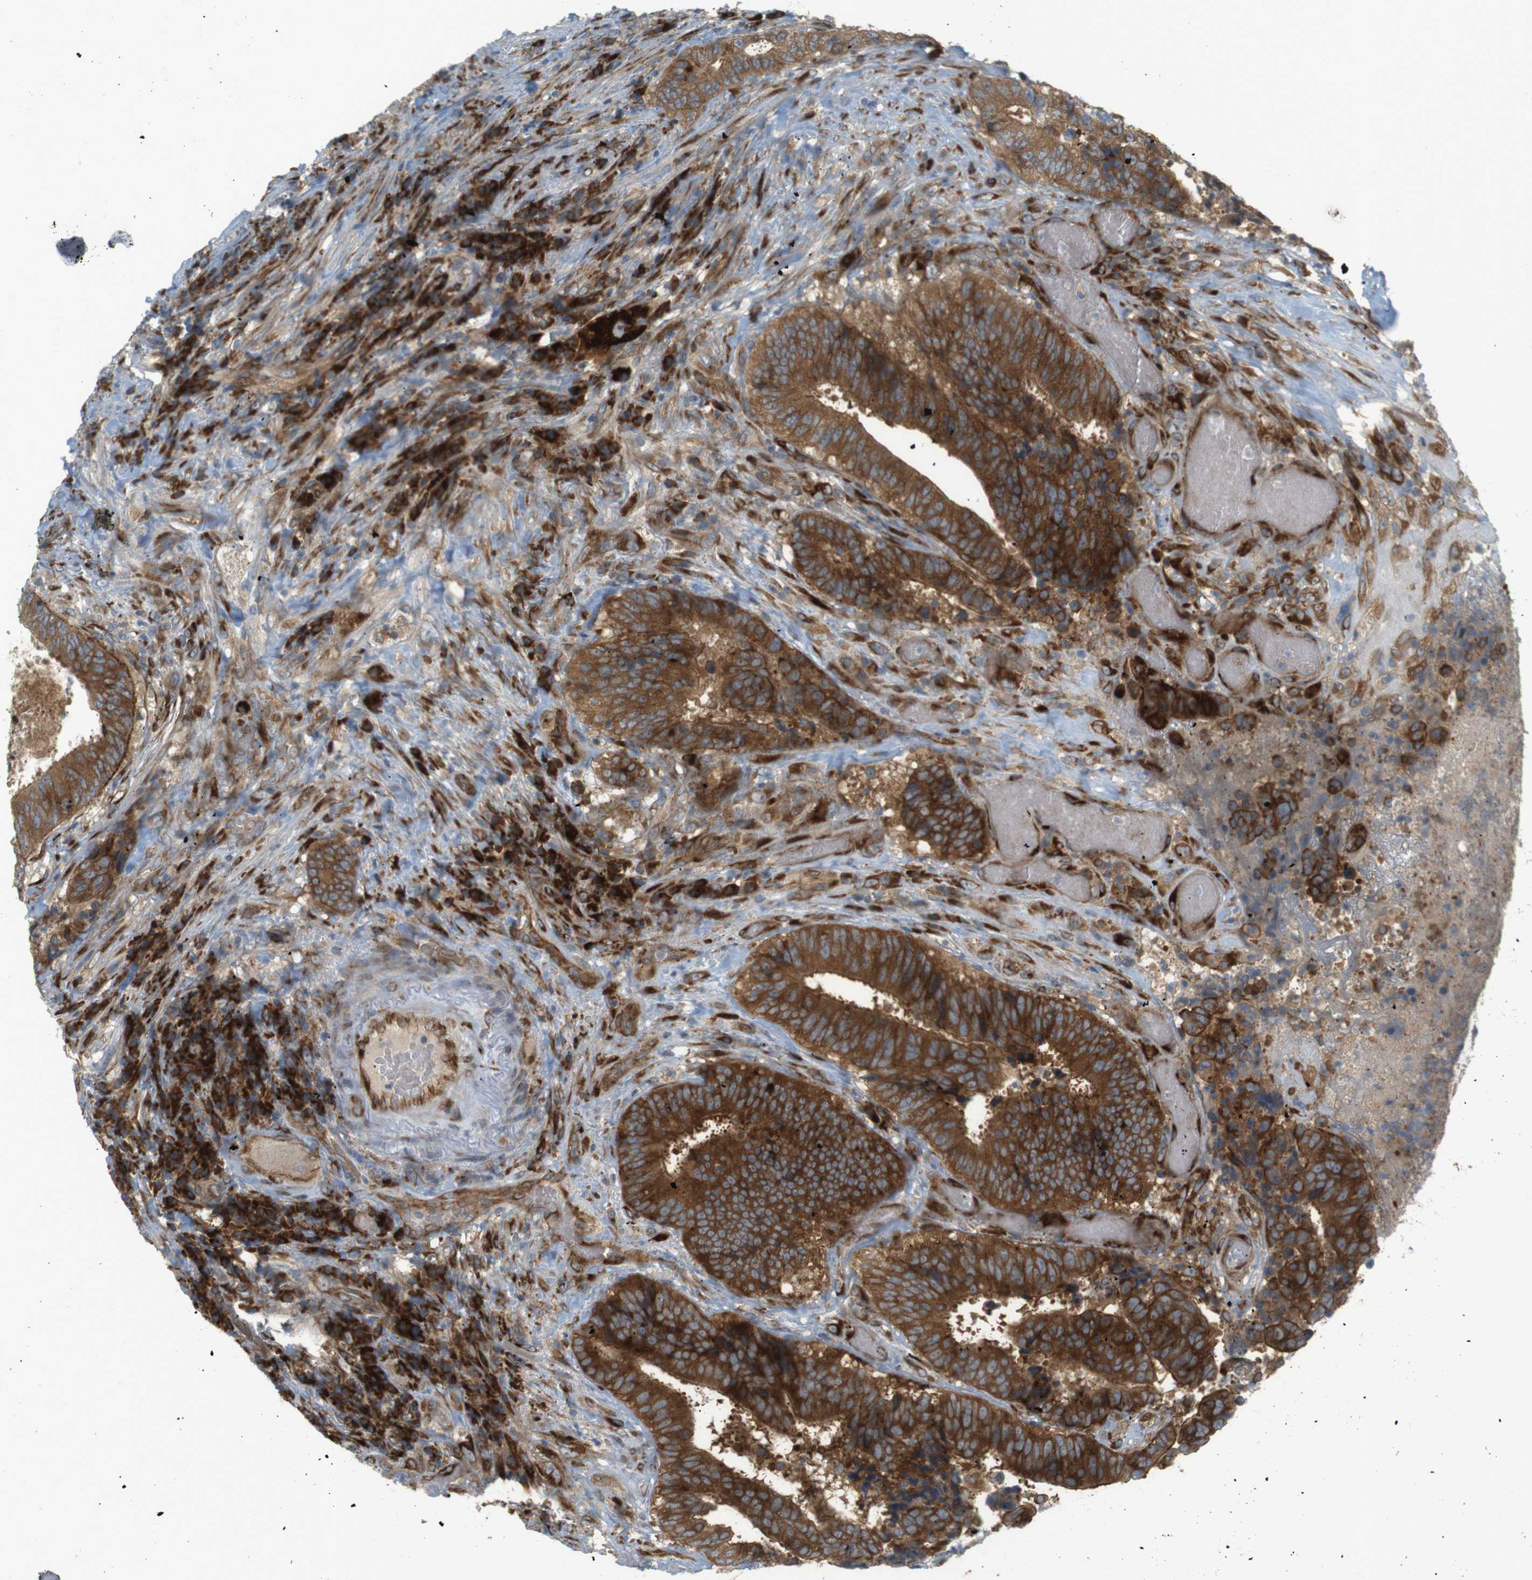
{"staining": {"intensity": "strong", "quantity": ">75%", "location": "cytoplasmic/membranous"}, "tissue": "colorectal cancer", "cell_type": "Tumor cells", "image_type": "cancer", "snomed": [{"axis": "morphology", "description": "Adenocarcinoma, NOS"}, {"axis": "topography", "description": "Rectum"}], "caption": "Approximately >75% of tumor cells in adenocarcinoma (colorectal) demonstrate strong cytoplasmic/membranous protein positivity as visualized by brown immunohistochemical staining.", "gene": "GJC3", "patient": {"sex": "male", "age": 72}}